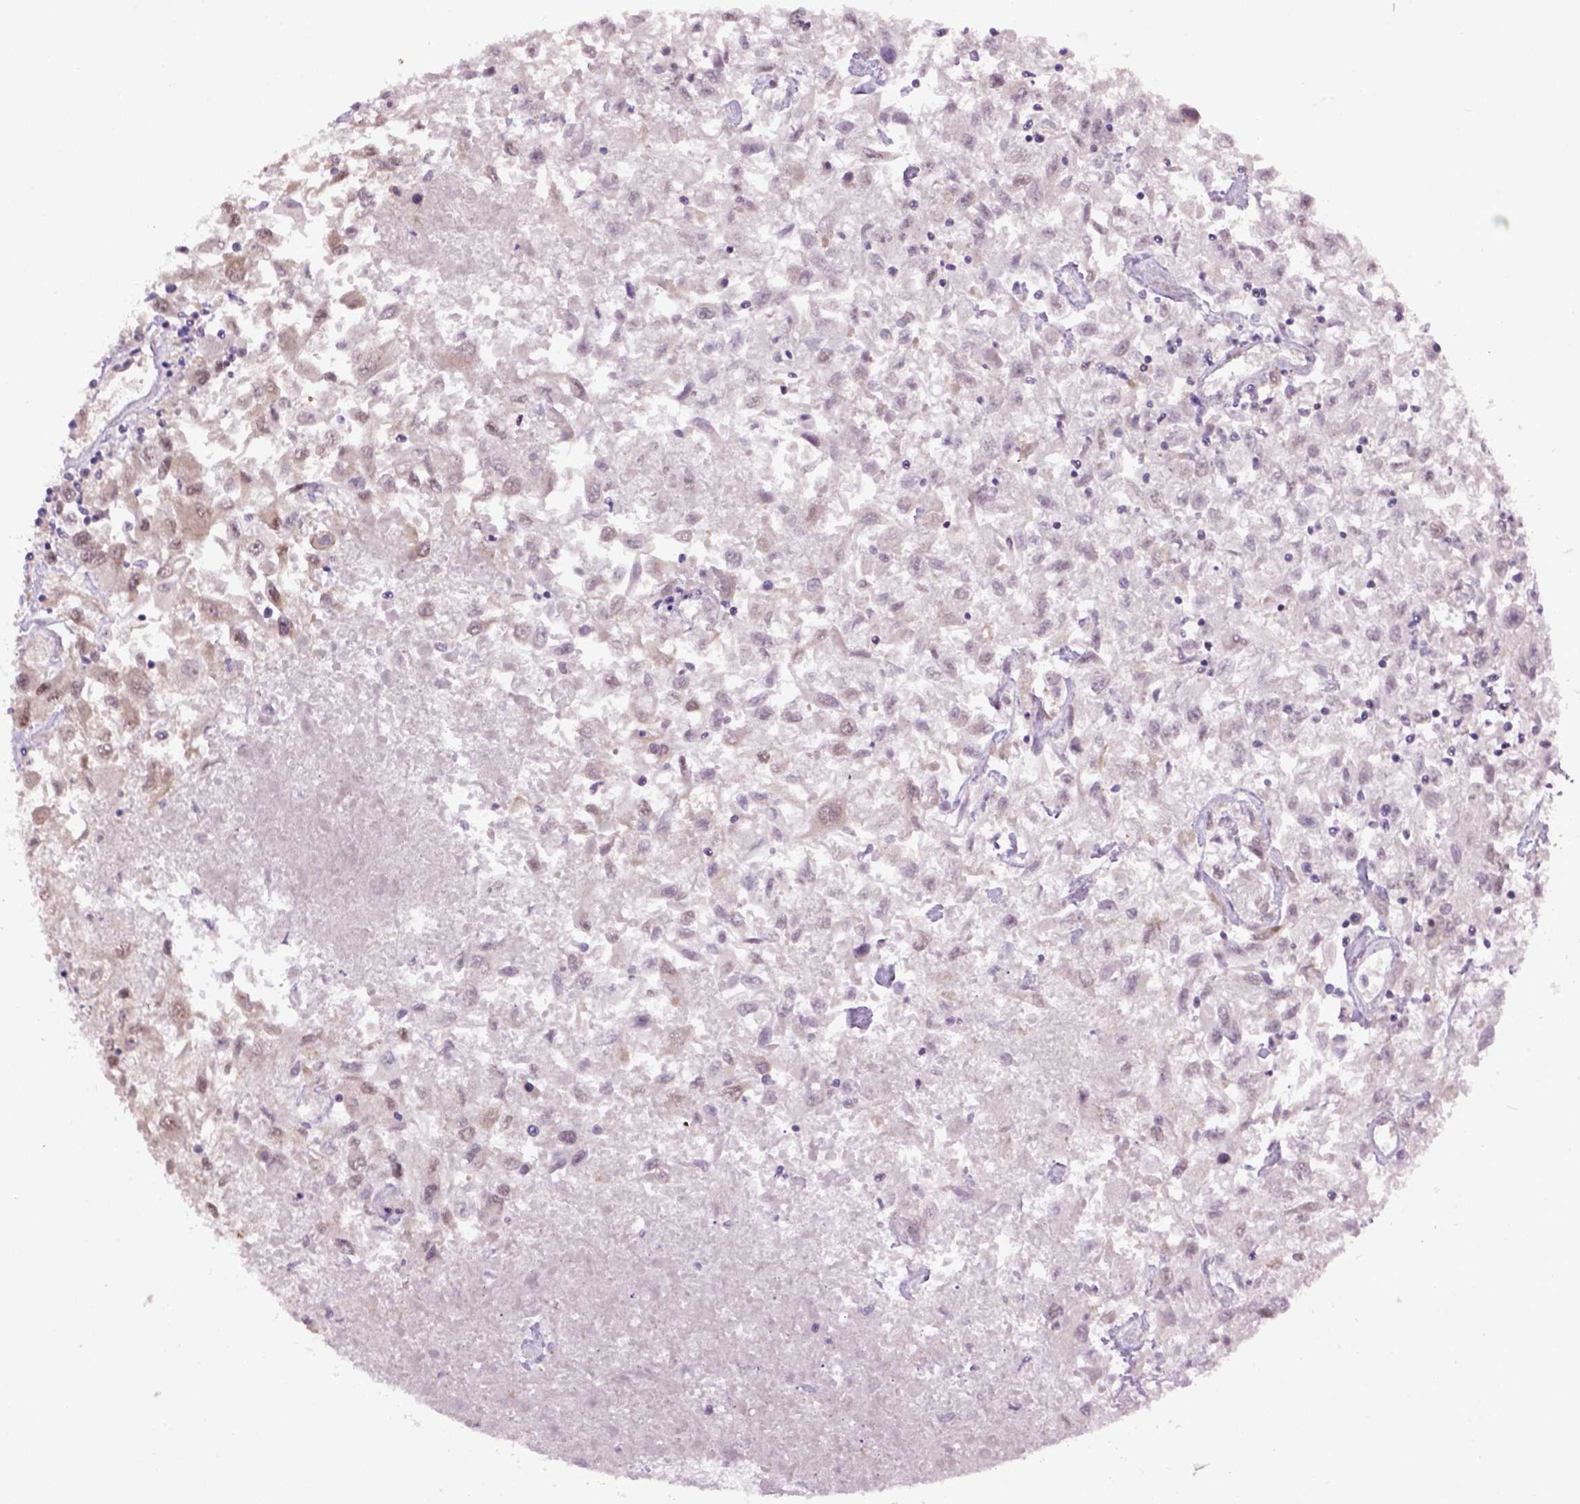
{"staining": {"intensity": "weak", "quantity": ">75%", "location": "nuclear"}, "tissue": "renal cancer", "cell_type": "Tumor cells", "image_type": "cancer", "snomed": [{"axis": "morphology", "description": "Adenocarcinoma, NOS"}, {"axis": "topography", "description": "Kidney"}], "caption": "A histopathology image of human adenocarcinoma (renal) stained for a protein shows weak nuclear brown staining in tumor cells. (DAB = brown stain, brightfield microscopy at high magnification).", "gene": "RAB43", "patient": {"sex": "female", "age": 76}}